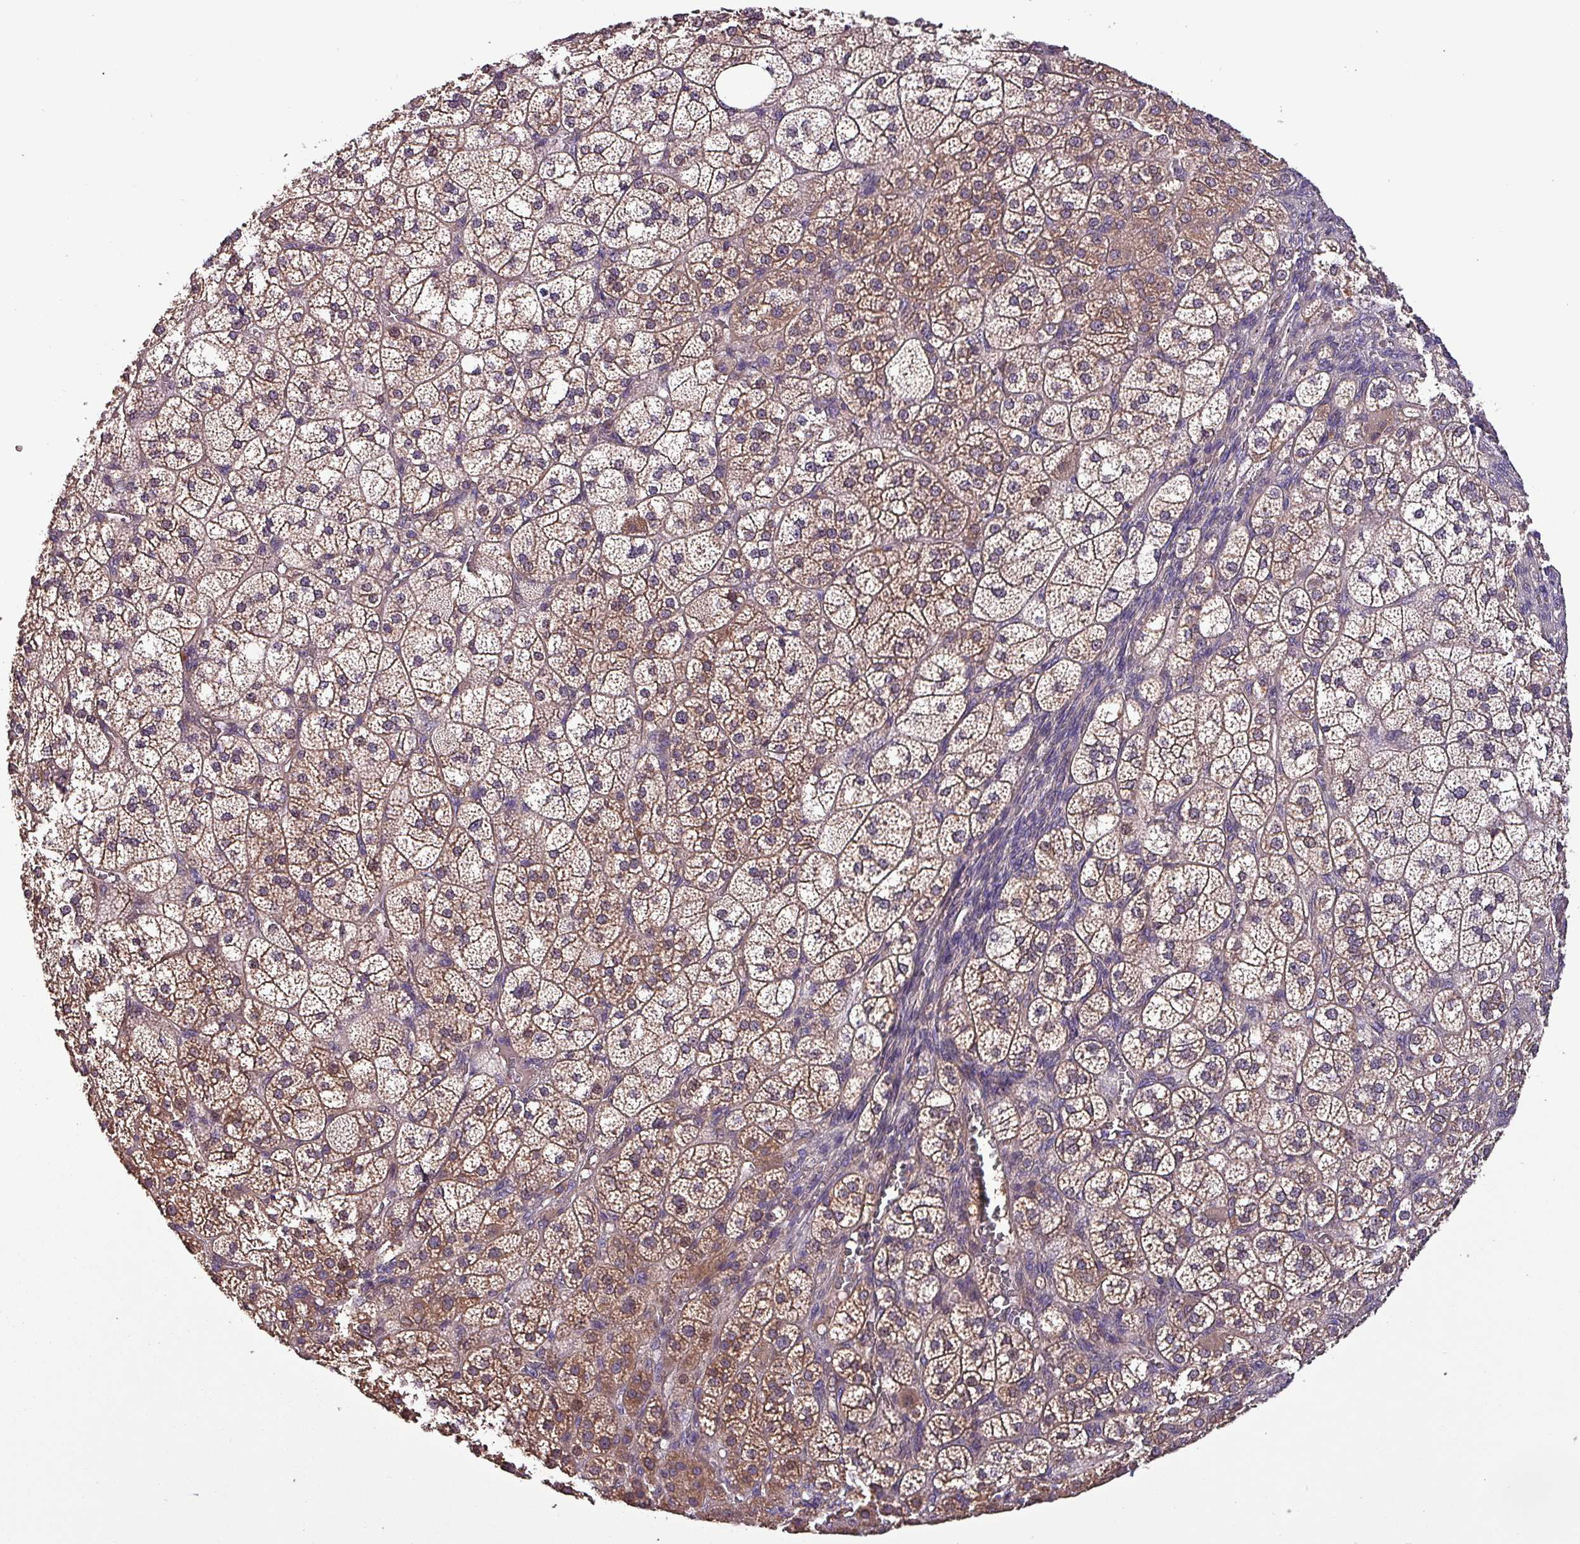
{"staining": {"intensity": "moderate", "quantity": ">75%", "location": "cytoplasmic/membranous,nuclear"}, "tissue": "adrenal gland", "cell_type": "Glandular cells", "image_type": "normal", "snomed": [{"axis": "morphology", "description": "Normal tissue, NOS"}, {"axis": "topography", "description": "Adrenal gland"}], "caption": "This histopathology image shows immunohistochemistry (IHC) staining of unremarkable human adrenal gland, with medium moderate cytoplasmic/membranous,nuclear expression in approximately >75% of glandular cells.", "gene": "PAFAH1B2", "patient": {"sex": "female", "age": 60}}